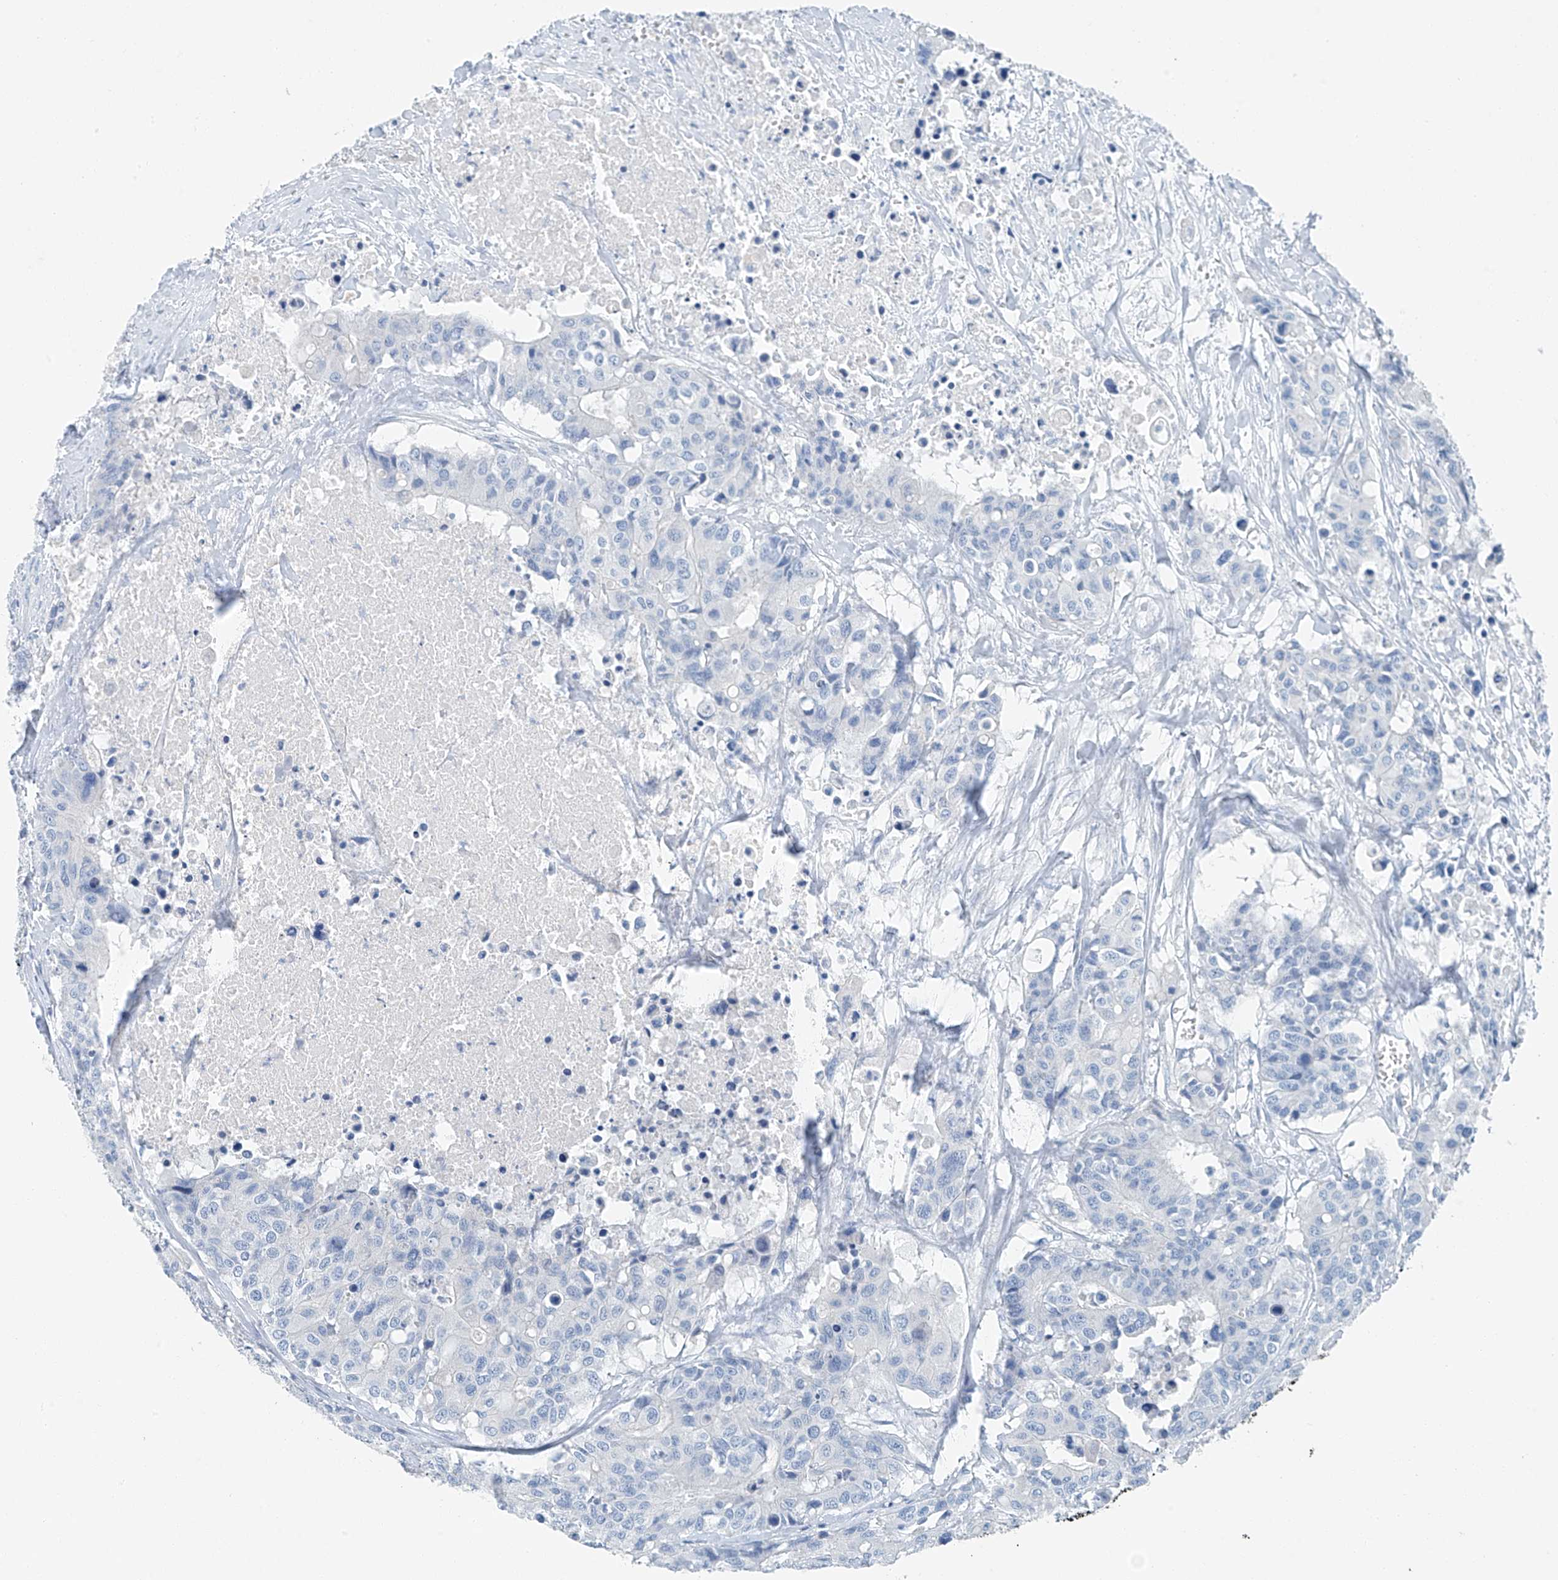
{"staining": {"intensity": "negative", "quantity": "none", "location": "none"}, "tissue": "colorectal cancer", "cell_type": "Tumor cells", "image_type": "cancer", "snomed": [{"axis": "morphology", "description": "Adenocarcinoma, NOS"}, {"axis": "topography", "description": "Colon"}], "caption": "This is an immunohistochemistry photomicrograph of colorectal cancer (adenocarcinoma). There is no staining in tumor cells.", "gene": "C1orf87", "patient": {"sex": "male", "age": 77}}